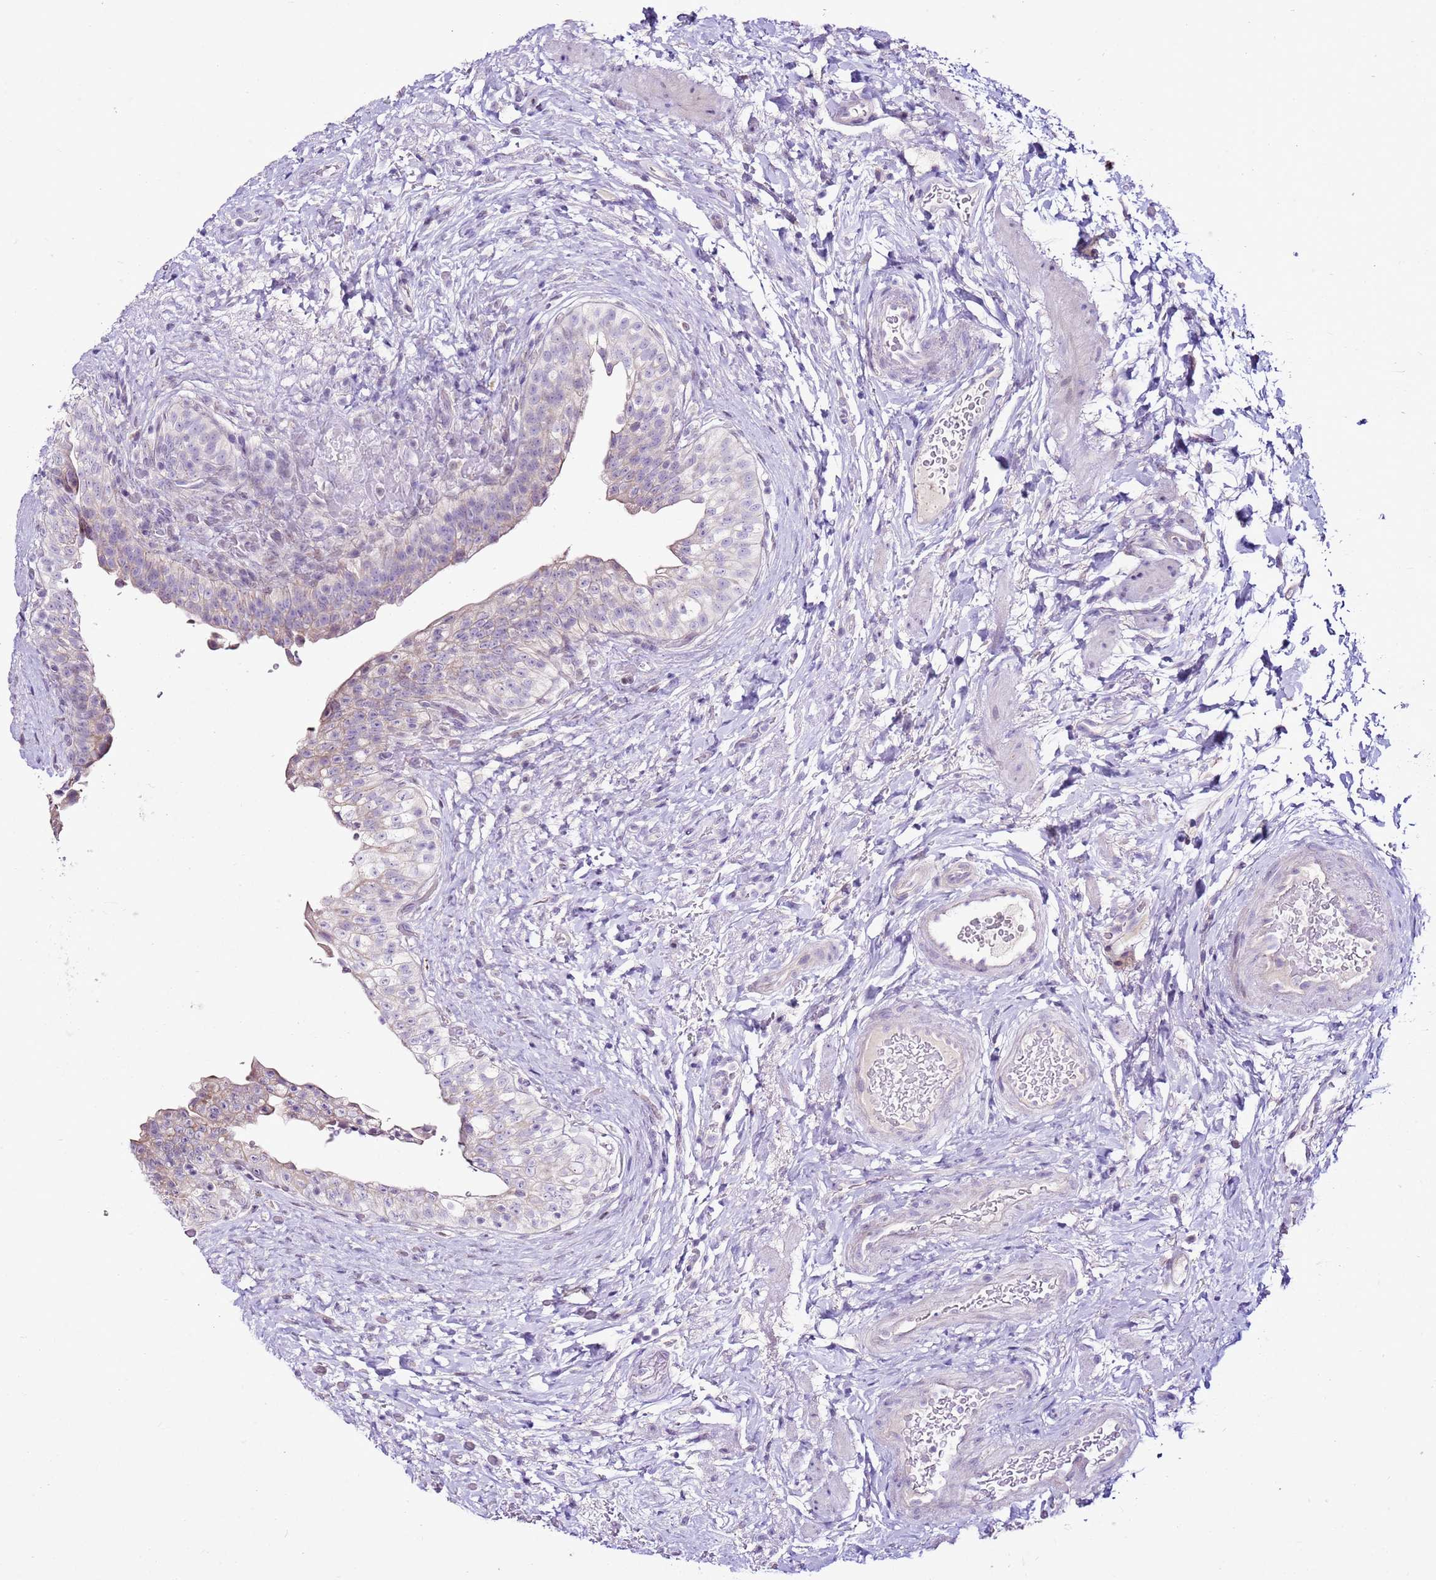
{"staining": {"intensity": "weak", "quantity": "<25%", "location": "cytoplasmic/membranous"}, "tissue": "urinary bladder", "cell_type": "Urothelial cells", "image_type": "normal", "snomed": [{"axis": "morphology", "description": "Normal tissue, NOS"}, {"axis": "topography", "description": "Urinary bladder"}], "caption": "Urinary bladder stained for a protein using IHC exhibits no positivity urothelial cells.", "gene": "SLC38A5", "patient": {"sex": "male", "age": 69}}